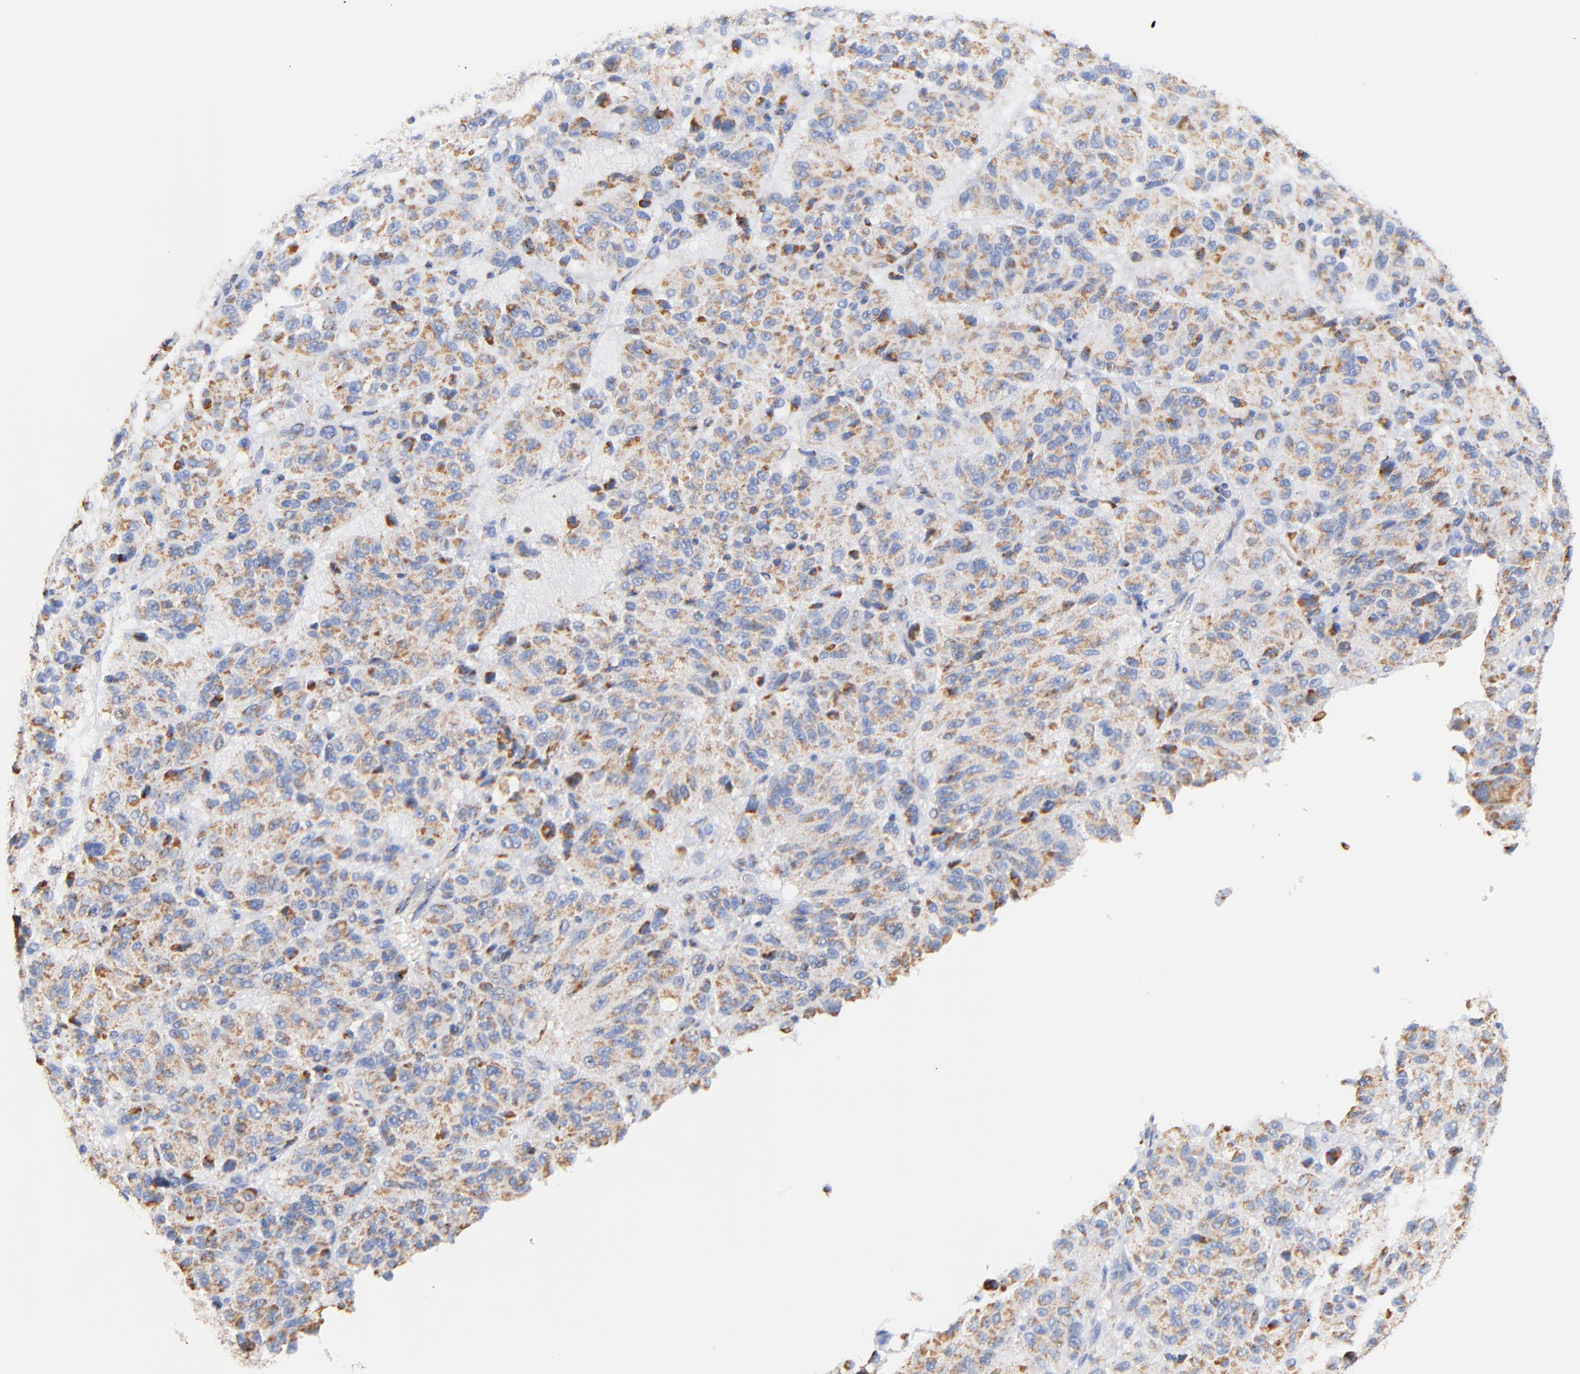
{"staining": {"intensity": "moderate", "quantity": ">75%", "location": "cytoplasmic/membranous"}, "tissue": "melanoma", "cell_type": "Tumor cells", "image_type": "cancer", "snomed": [{"axis": "morphology", "description": "Malignant melanoma, Metastatic site"}, {"axis": "topography", "description": "Lung"}], "caption": "This is an image of immunohistochemistry staining of malignant melanoma (metastatic site), which shows moderate positivity in the cytoplasmic/membranous of tumor cells.", "gene": "ATP5F1D", "patient": {"sex": "male", "age": 64}}